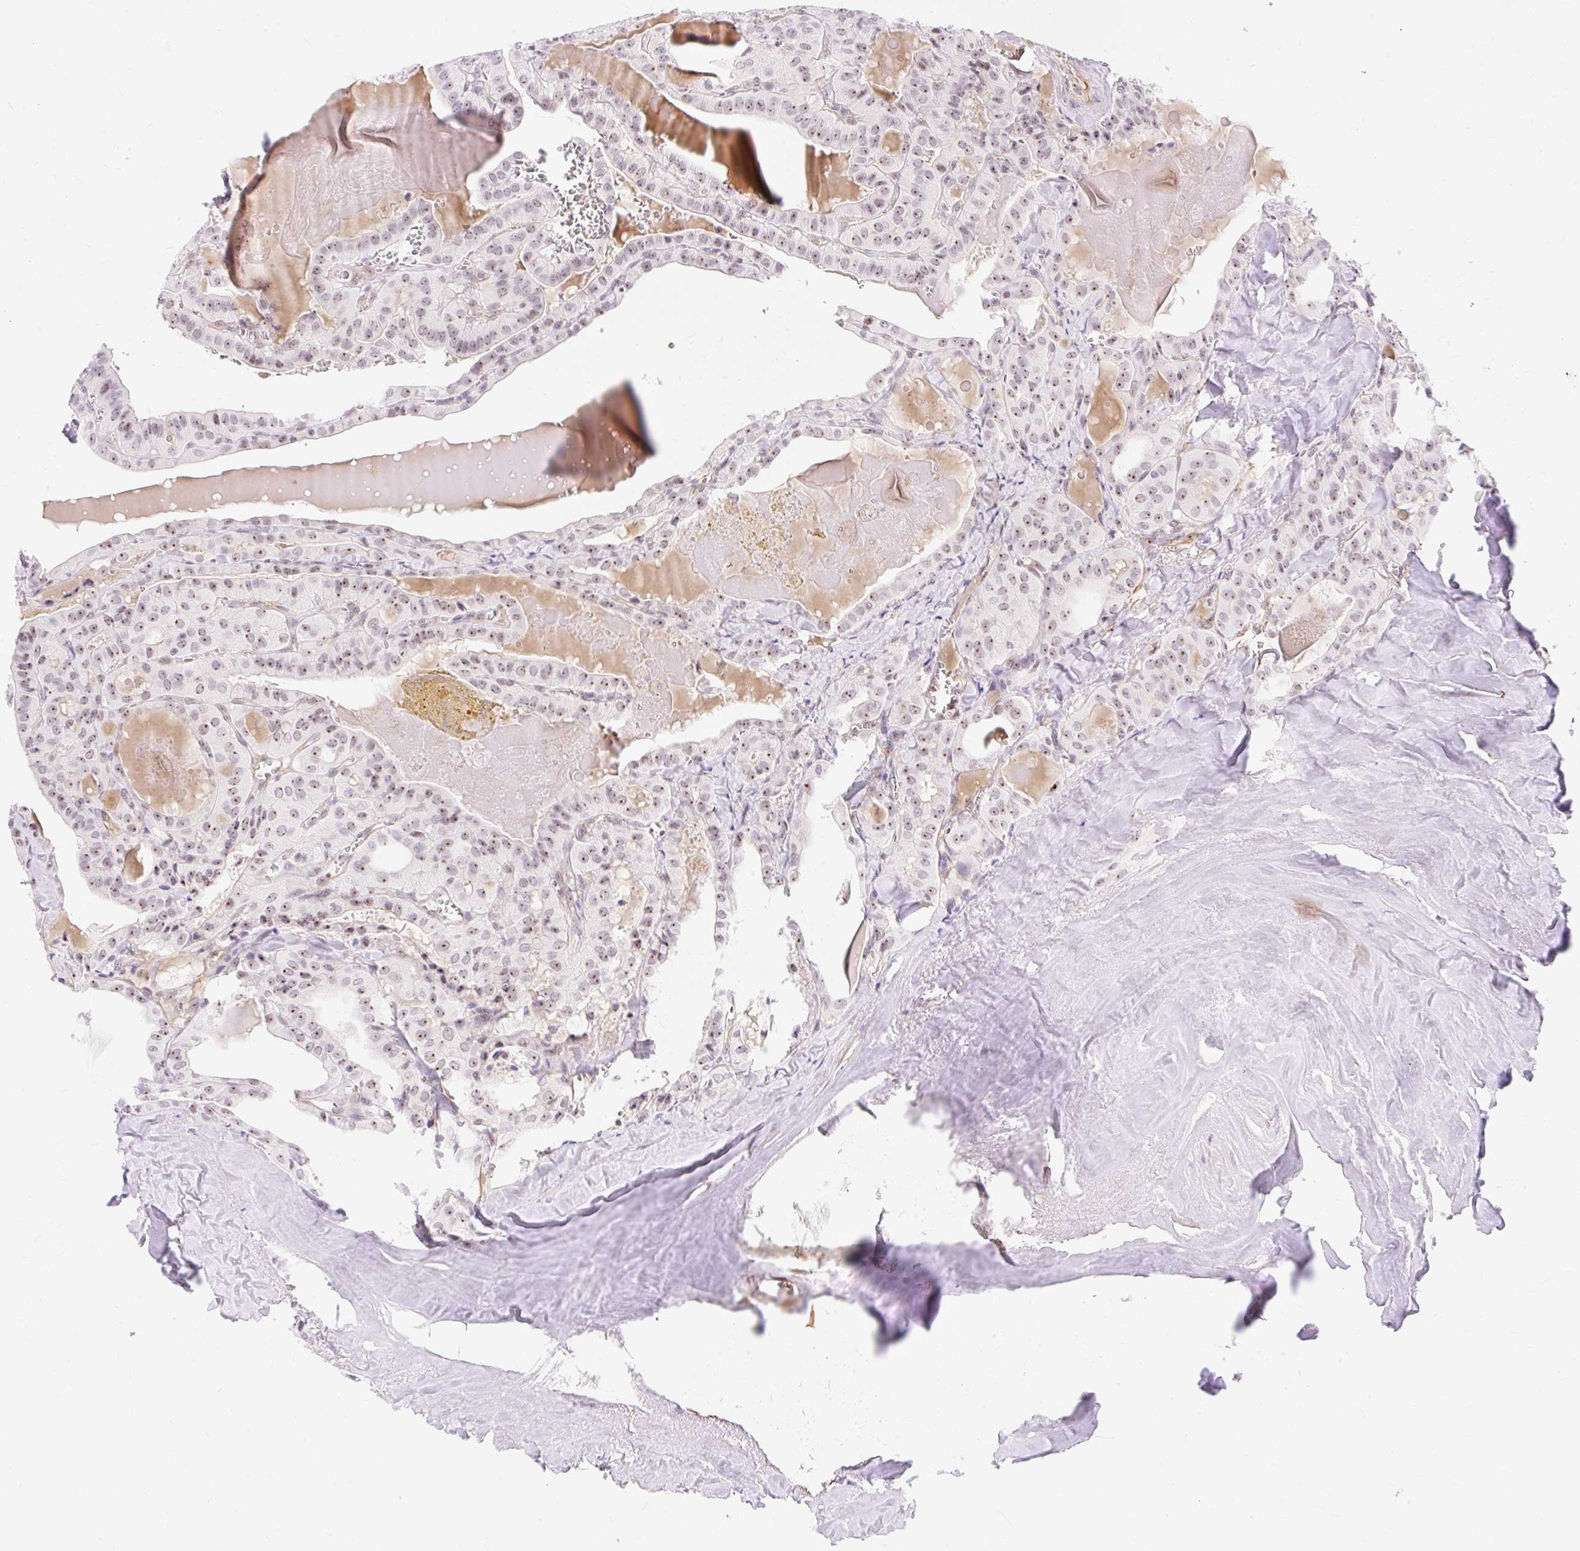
{"staining": {"intensity": "moderate", "quantity": ">75%", "location": "nuclear"}, "tissue": "thyroid cancer", "cell_type": "Tumor cells", "image_type": "cancer", "snomed": [{"axis": "morphology", "description": "Papillary adenocarcinoma, NOS"}, {"axis": "topography", "description": "Thyroid gland"}], "caption": "Moderate nuclear expression is identified in approximately >75% of tumor cells in thyroid cancer (papillary adenocarcinoma).", "gene": "OBP2A", "patient": {"sex": "male", "age": 52}}